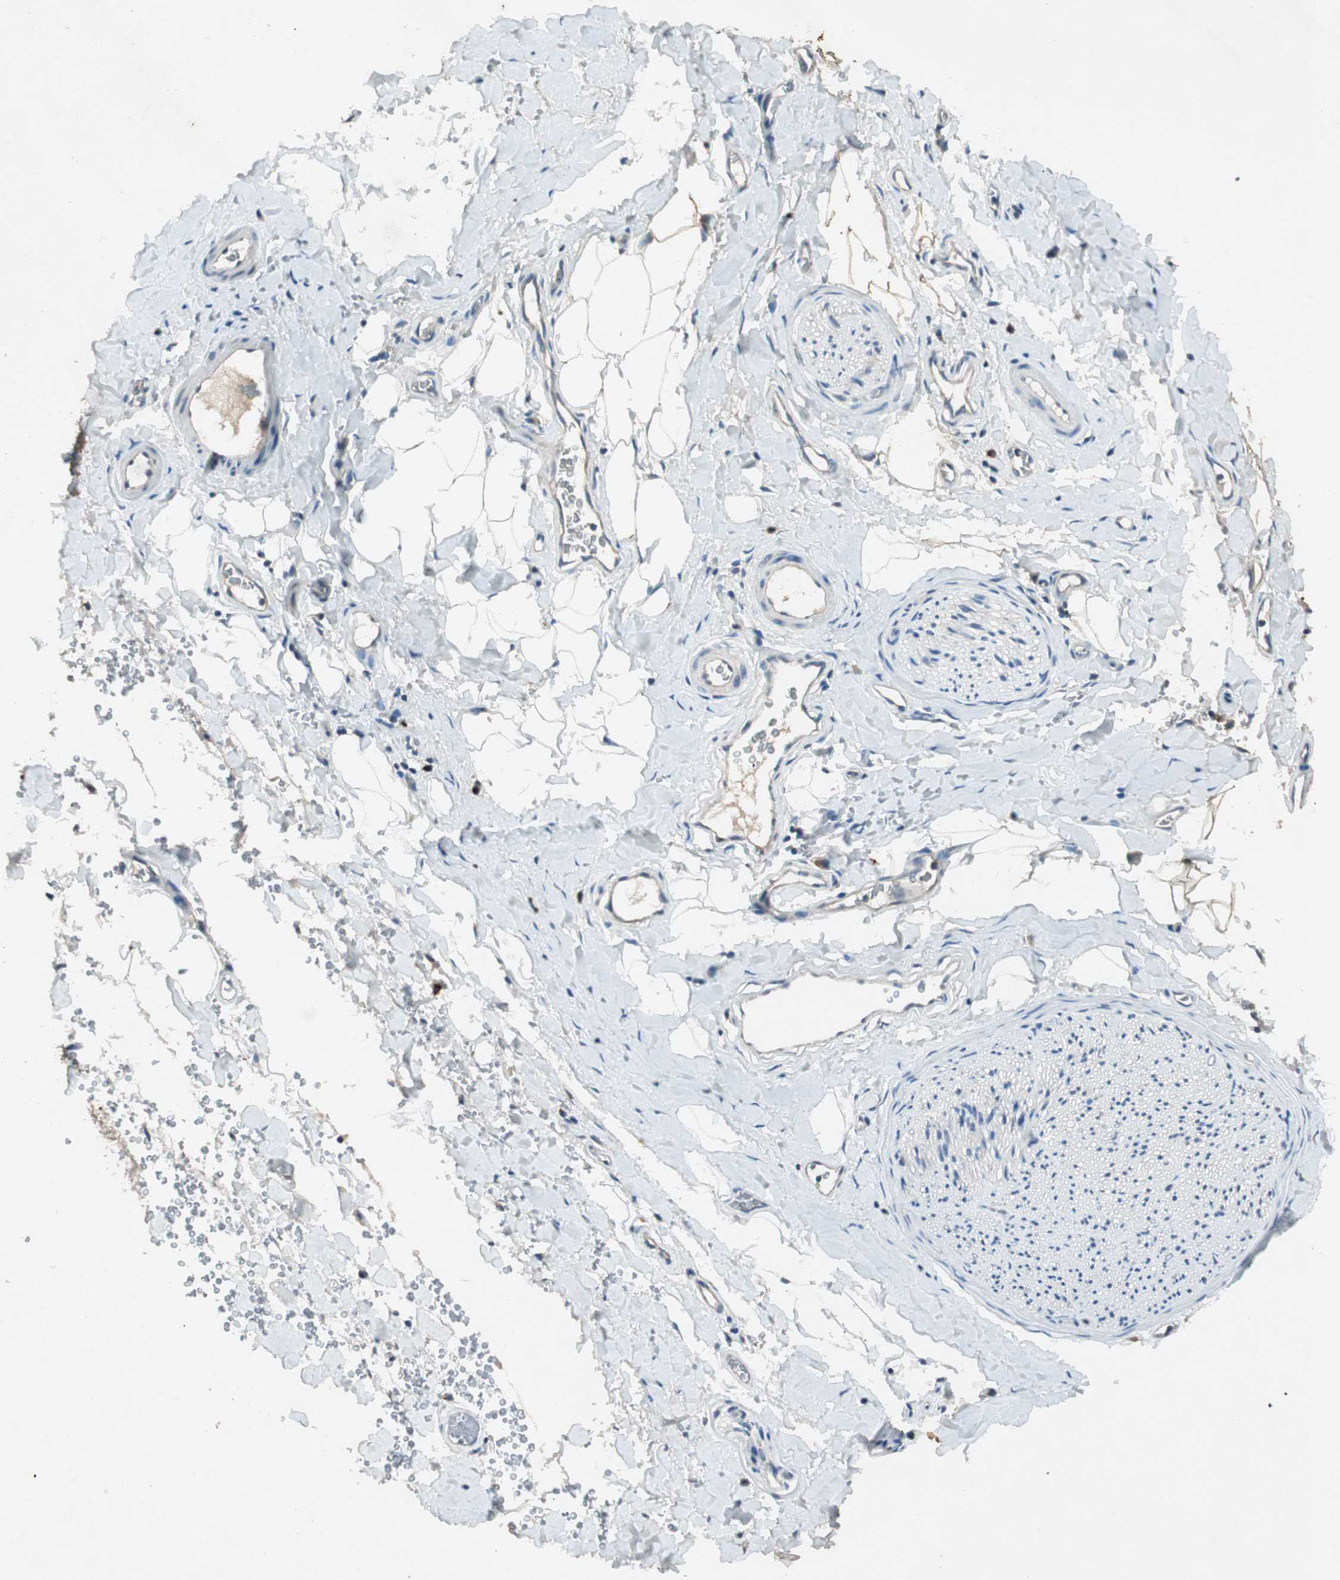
{"staining": {"intensity": "negative", "quantity": "none", "location": "none"}, "tissue": "adipose tissue", "cell_type": "Adipocytes", "image_type": "normal", "snomed": [{"axis": "morphology", "description": "Normal tissue, NOS"}, {"axis": "morphology", "description": "Carcinoma, NOS"}, {"axis": "topography", "description": "Pancreas"}, {"axis": "topography", "description": "Peripheral nerve tissue"}], "caption": "Immunohistochemistry image of benign adipose tissue: human adipose tissue stained with DAB (3,3'-diaminobenzidine) reveals no significant protein positivity in adipocytes.", "gene": "NKAIN1", "patient": {"sex": "female", "age": 29}}